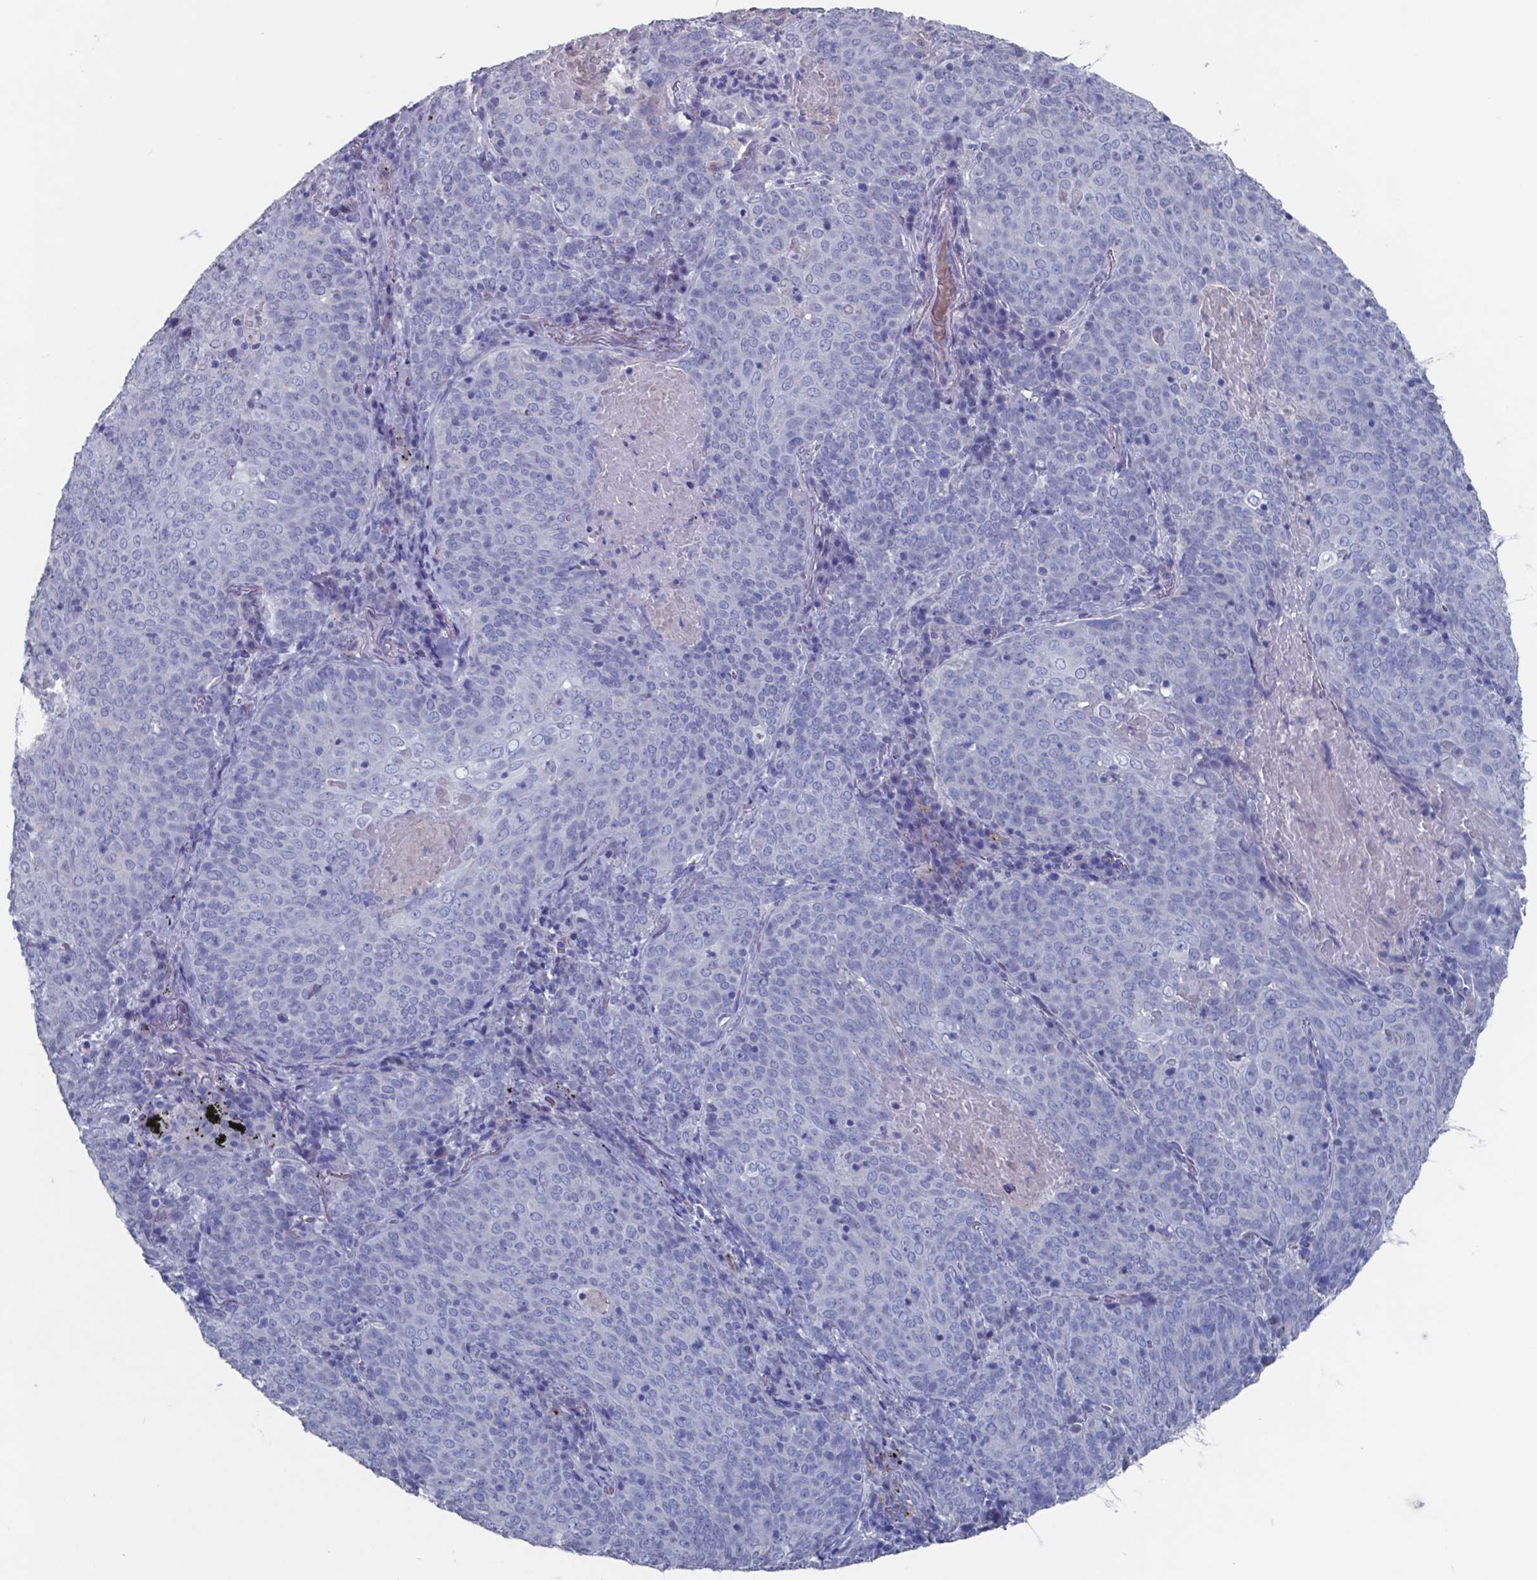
{"staining": {"intensity": "negative", "quantity": "none", "location": "none"}, "tissue": "lung cancer", "cell_type": "Tumor cells", "image_type": "cancer", "snomed": [{"axis": "morphology", "description": "Squamous cell carcinoma, NOS"}, {"axis": "topography", "description": "Lung"}], "caption": "Immunohistochemical staining of human lung cancer (squamous cell carcinoma) reveals no significant positivity in tumor cells.", "gene": "TTR", "patient": {"sex": "male", "age": 82}}